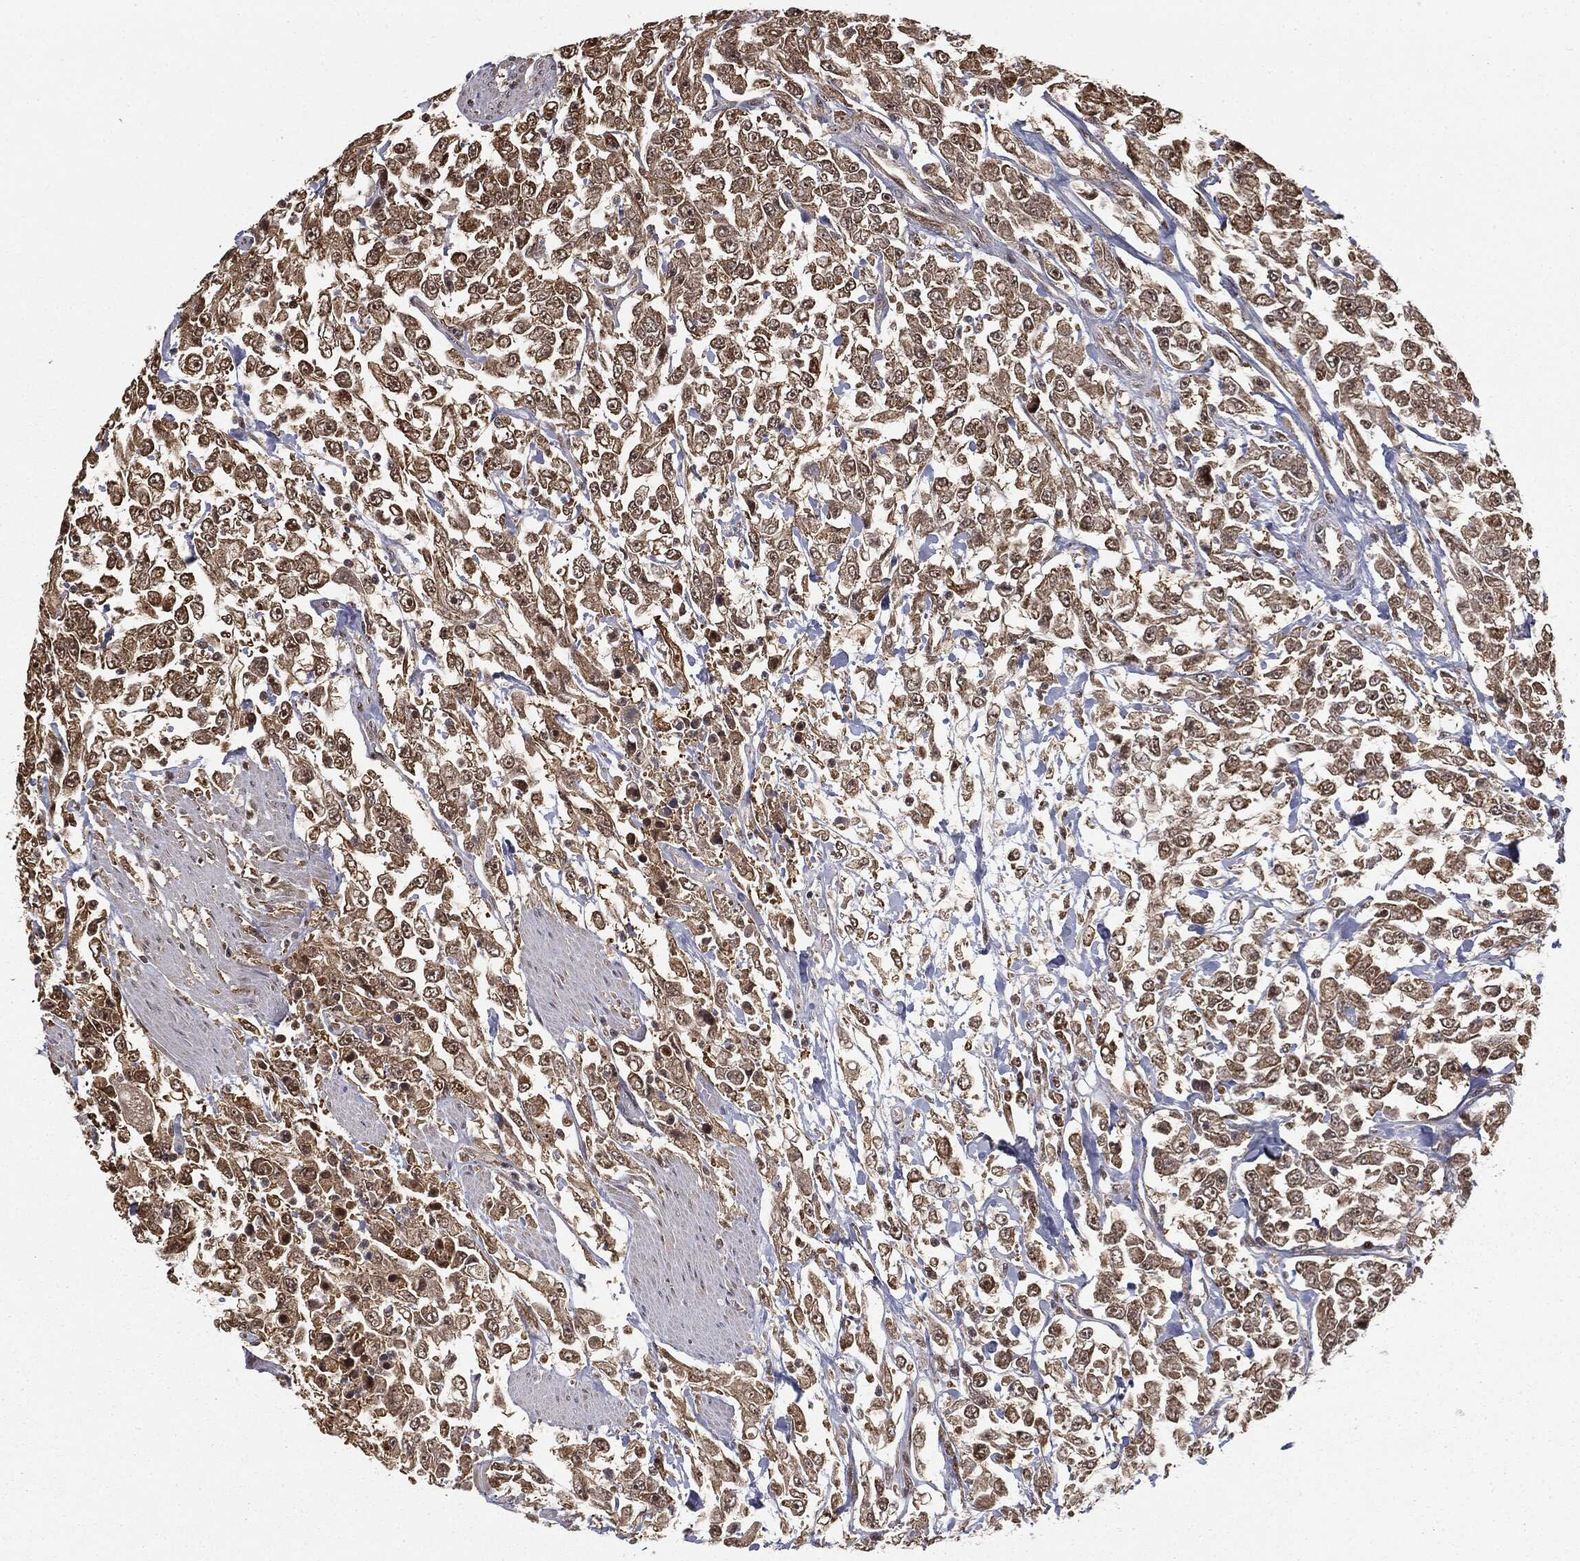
{"staining": {"intensity": "moderate", "quantity": ">75%", "location": "cytoplasmic/membranous"}, "tissue": "urothelial cancer", "cell_type": "Tumor cells", "image_type": "cancer", "snomed": [{"axis": "morphology", "description": "Urothelial carcinoma, High grade"}, {"axis": "topography", "description": "Urinary bladder"}], "caption": "Protein analysis of urothelial cancer tissue reveals moderate cytoplasmic/membranous expression in about >75% of tumor cells.", "gene": "ZNHIT6", "patient": {"sex": "male", "age": 46}}